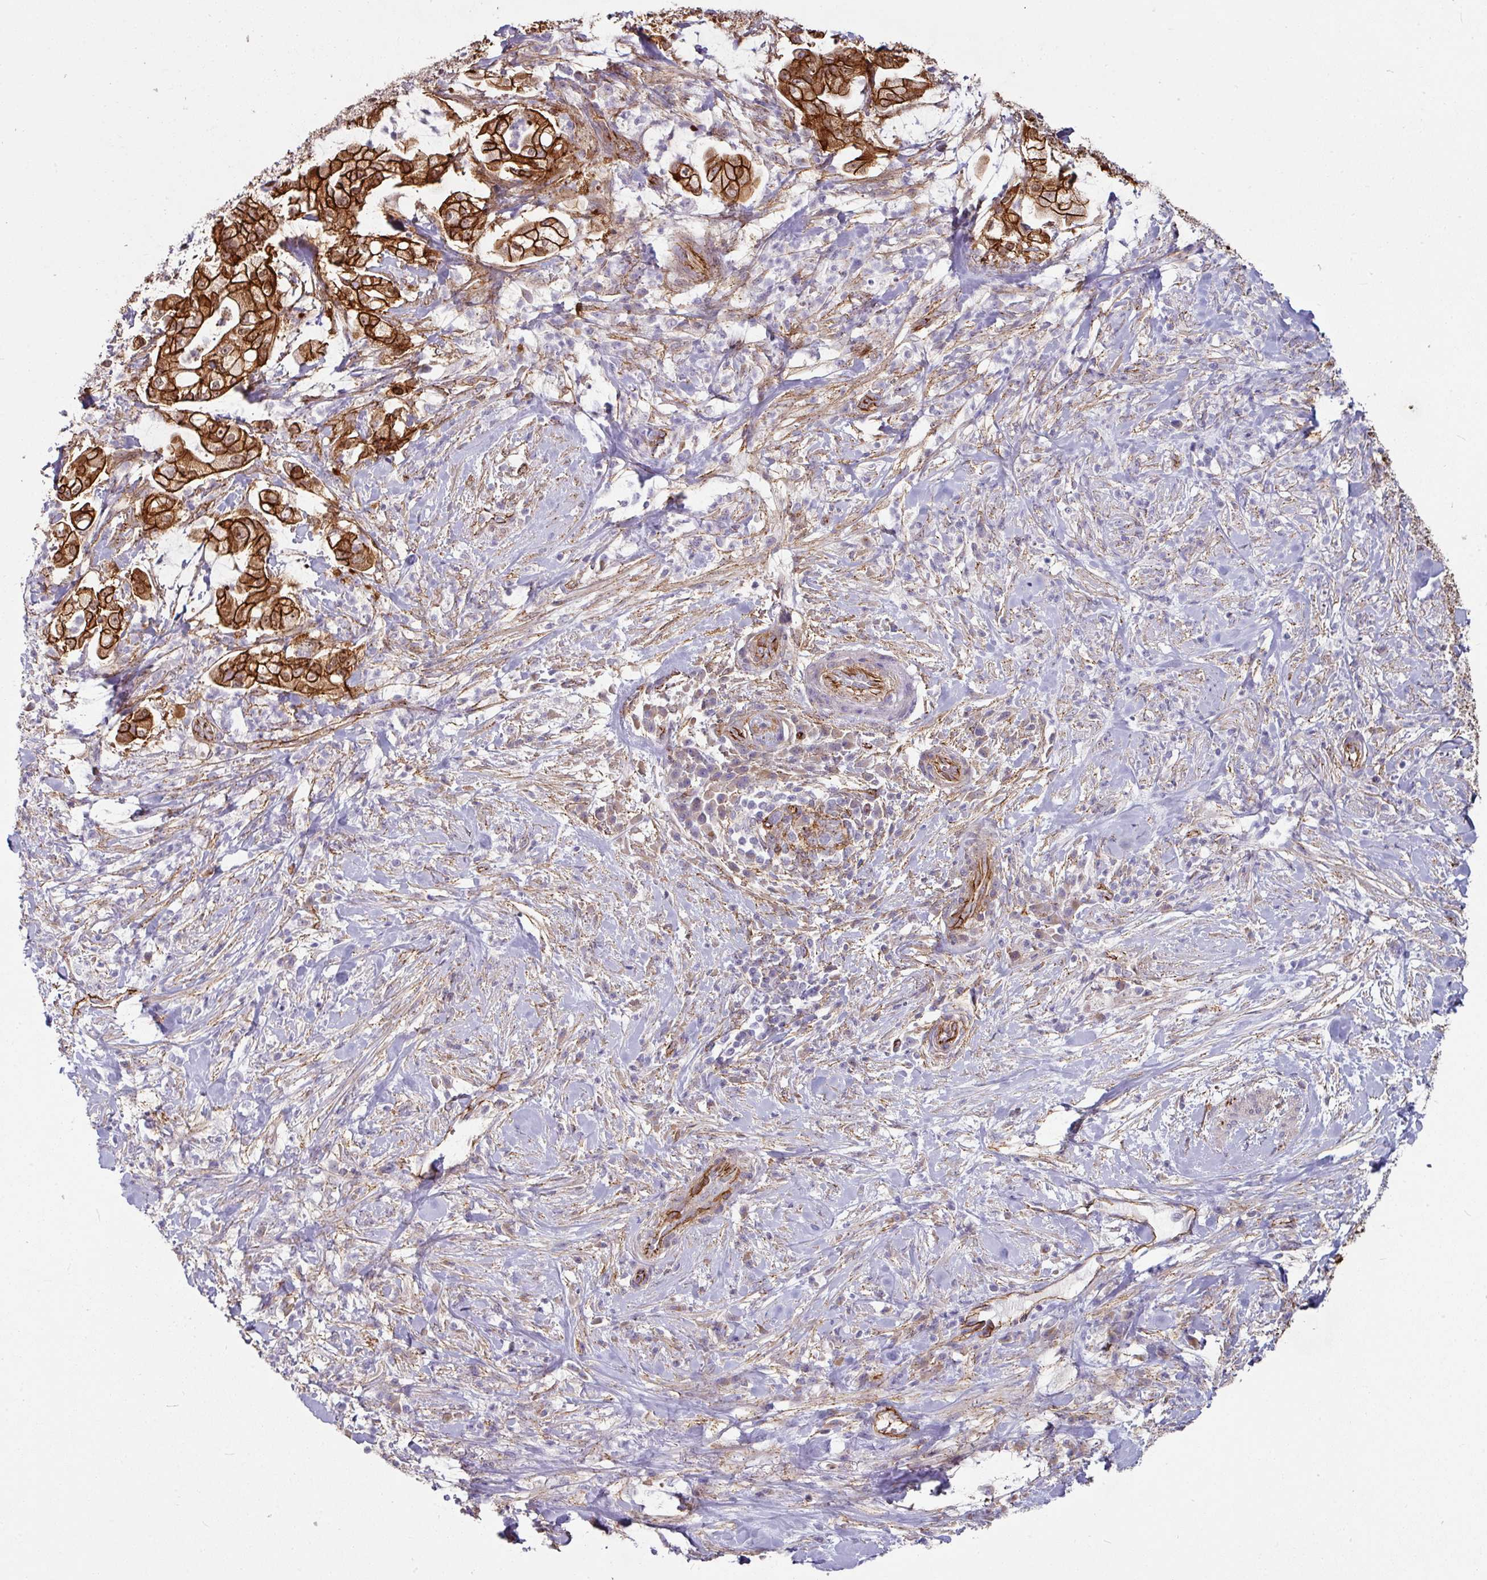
{"staining": {"intensity": "strong", "quantity": ">75%", "location": "cytoplasmic/membranous"}, "tissue": "pancreatic cancer", "cell_type": "Tumor cells", "image_type": "cancer", "snomed": [{"axis": "morphology", "description": "Adenocarcinoma, NOS"}, {"axis": "topography", "description": "Pancreas"}], "caption": "A high-resolution photomicrograph shows immunohistochemistry staining of pancreatic cancer (adenocarcinoma), which reveals strong cytoplasmic/membranous expression in approximately >75% of tumor cells.", "gene": "JUP", "patient": {"sex": "female", "age": 69}}